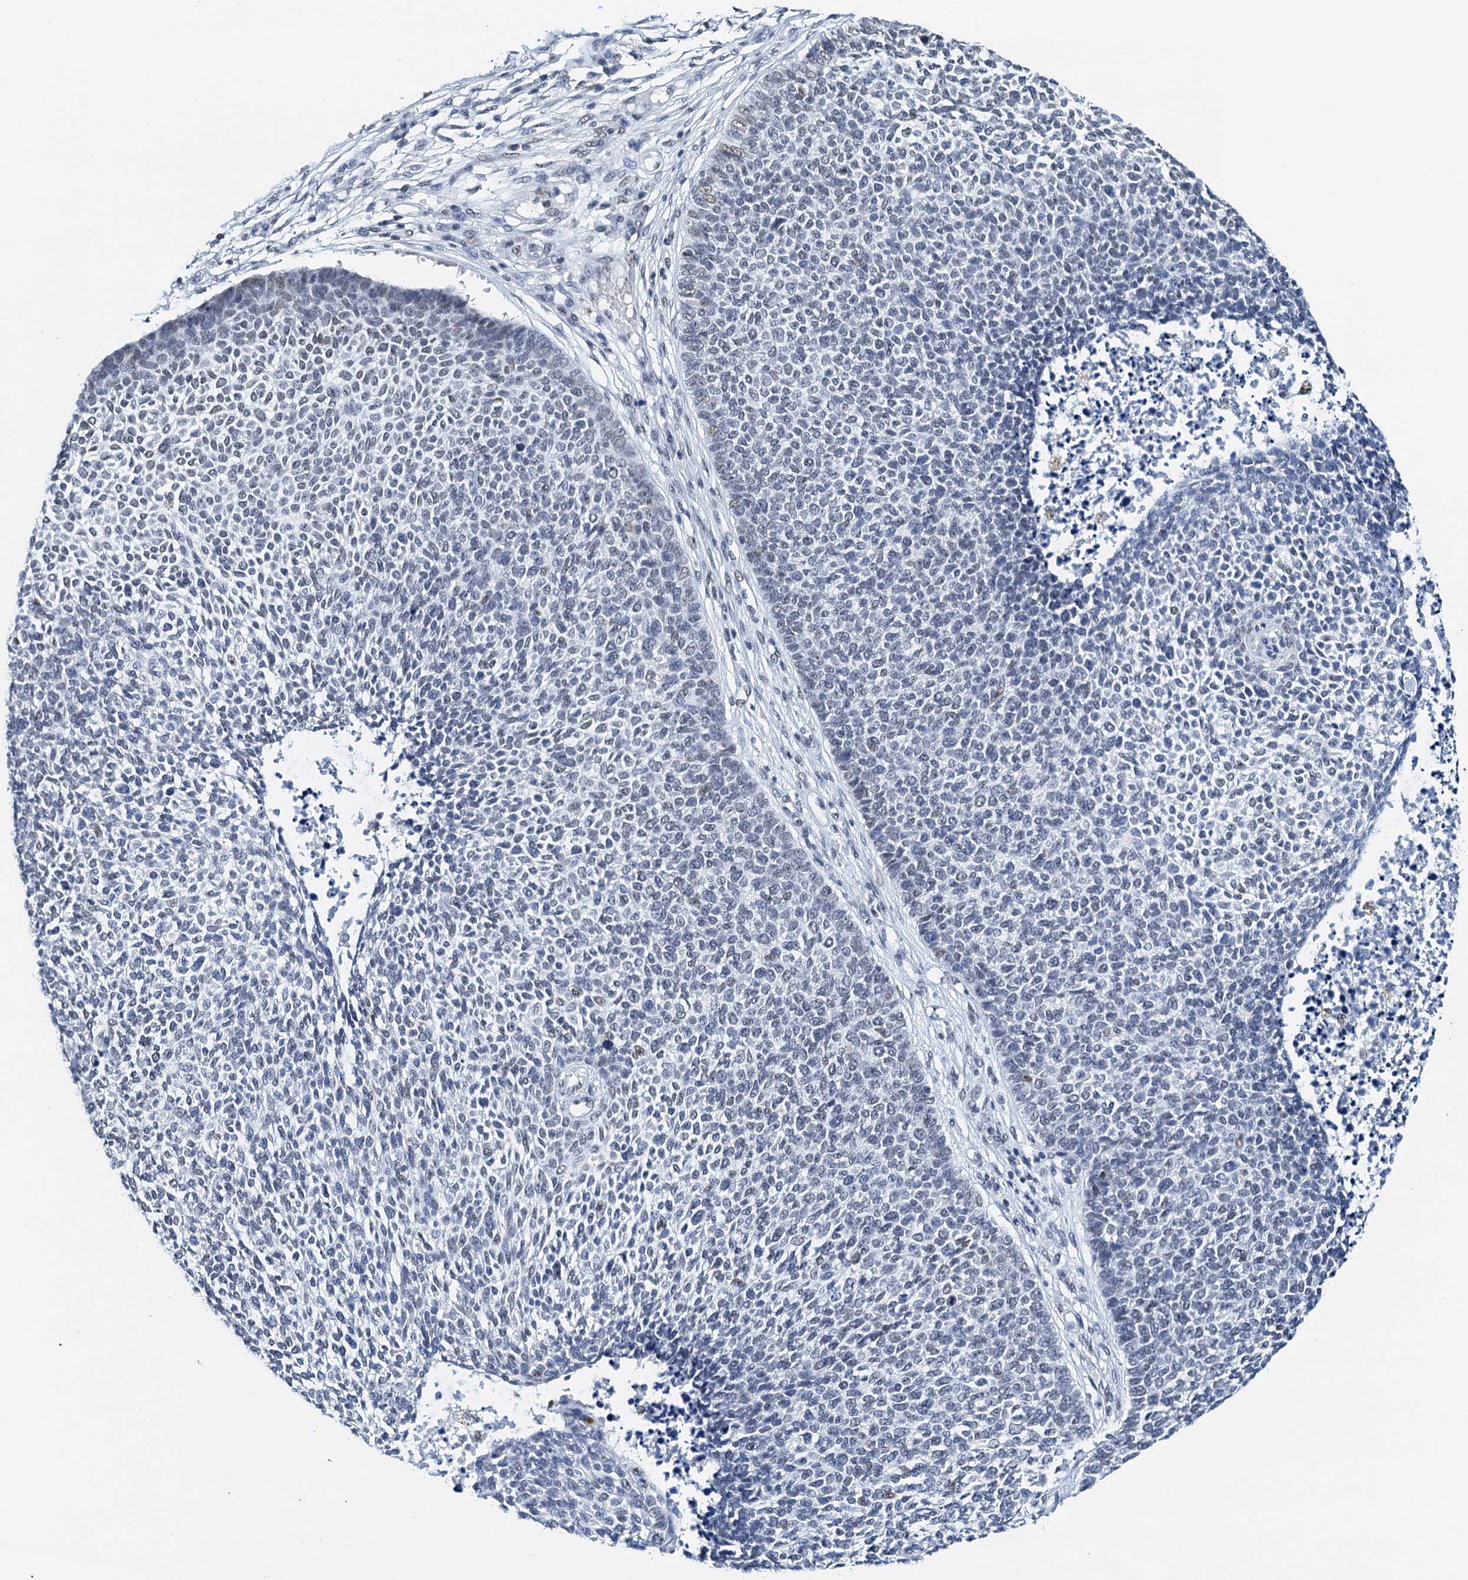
{"staining": {"intensity": "negative", "quantity": "none", "location": "none"}, "tissue": "skin cancer", "cell_type": "Tumor cells", "image_type": "cancer", "snomed": [{"axis": "morphology", "description": "Basal cell carcinoma"}, {"axis": "topography", "description": "Skin"}], "caption": "Skin cancer was stained to show a protein in brown. There is no significant positivity in tumor cells. Brightfield microscopy of immunohistochemistry (IHC) stained with DAB (3,3'-diaminobenzidine) (brown) and hematoxylin (blue), captured at high magnification.", "gene": "SLTM", "patient": {"sex": "female", "age": 84}}